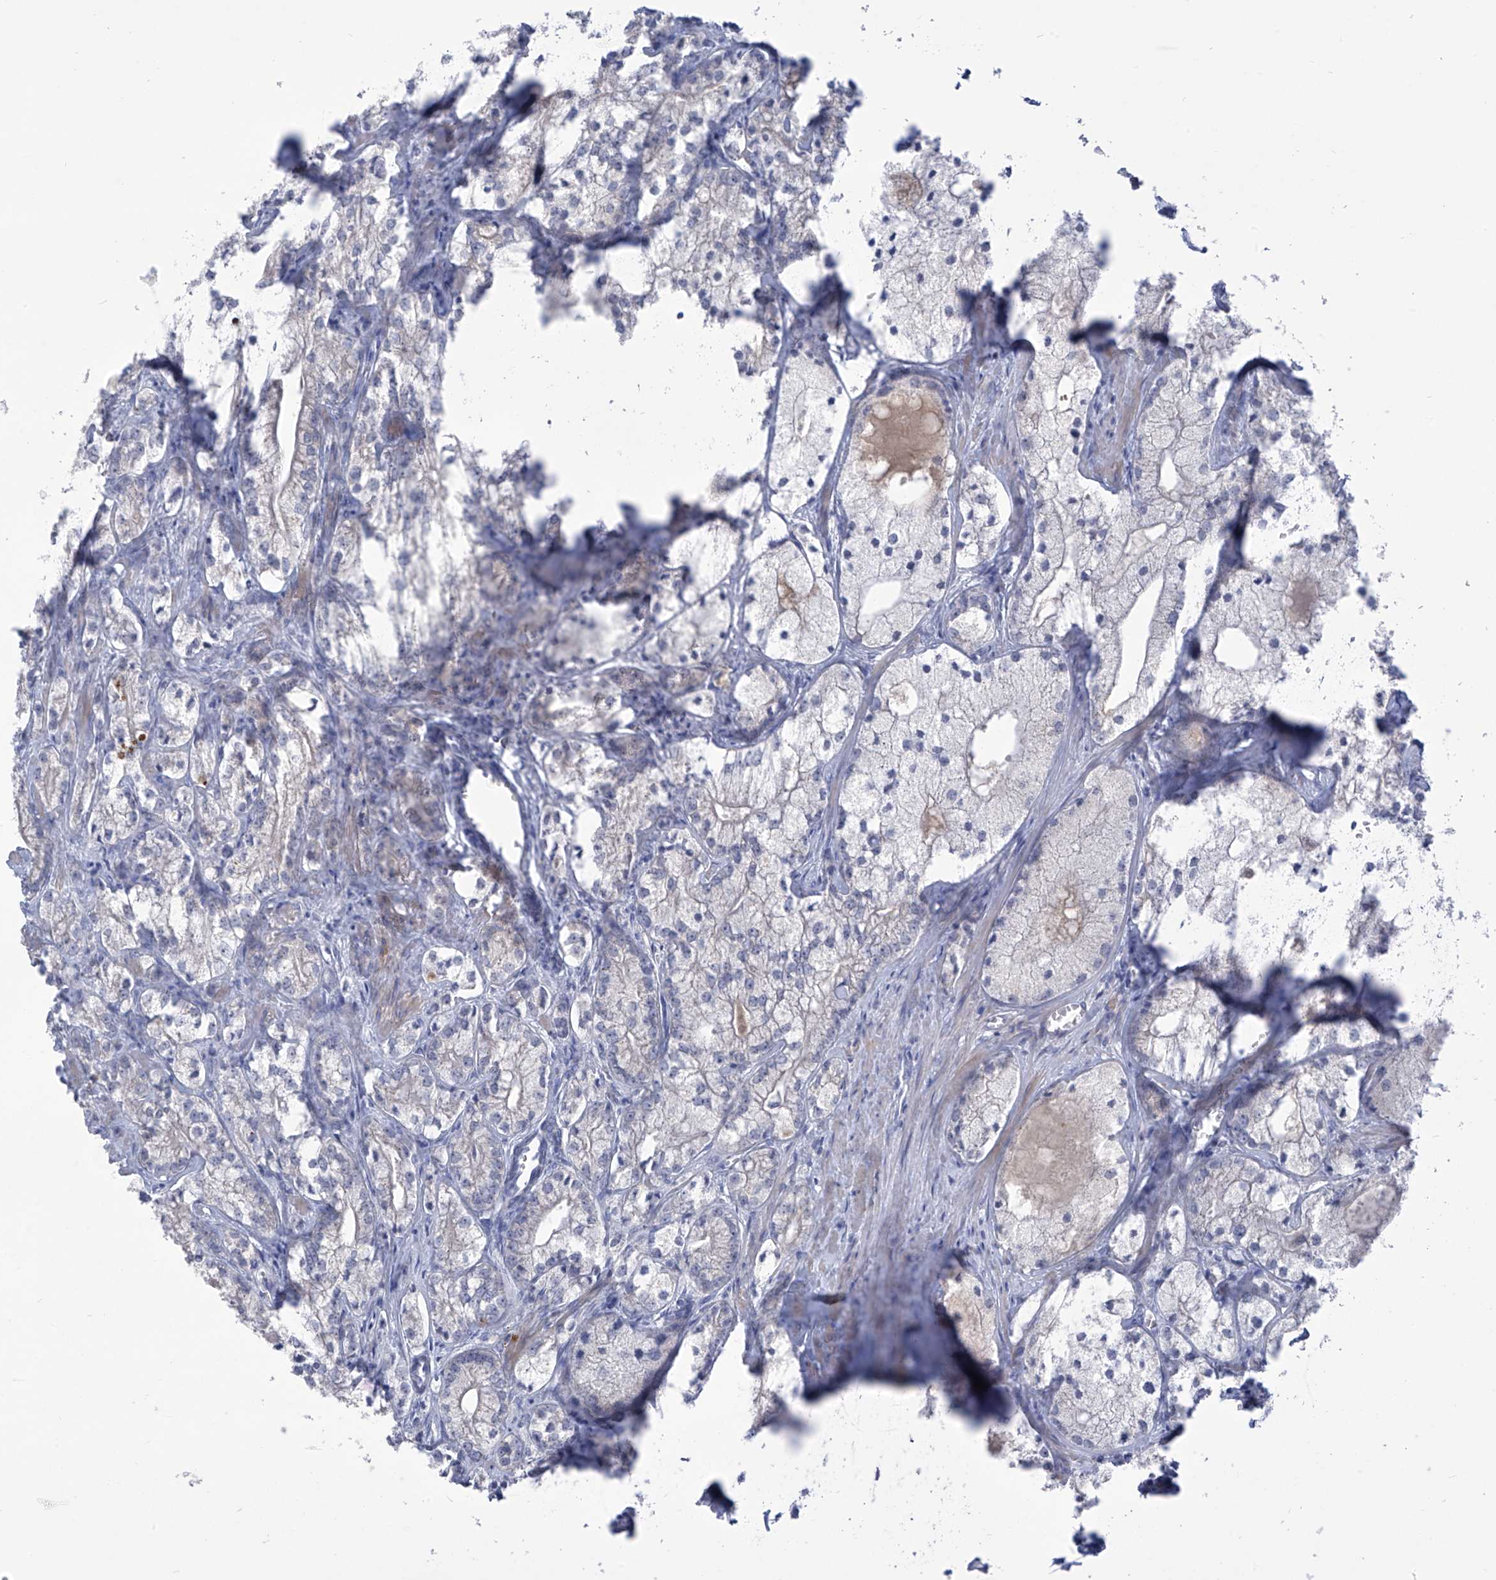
{"staining": {"intensity": "negative", "quantity": "none", "location": "none"}, "tissue": "prostate cancer", "cell_type": "Tumor cells", "image_type": "cancer", "snomed": [{"axis": "morphology", "description": "Adenocarcinoma, Low grade"}, {"axis": "topography", "description": "Prostate"}], "caption": "DAB (3,3'-diaminobenzidine) immunohistochemical staining of prostate cancer demonstrates no significant positivity in tumor cells.", "gene": "SLCO4A1", "patient": {"sex": "male", "age": 69}}